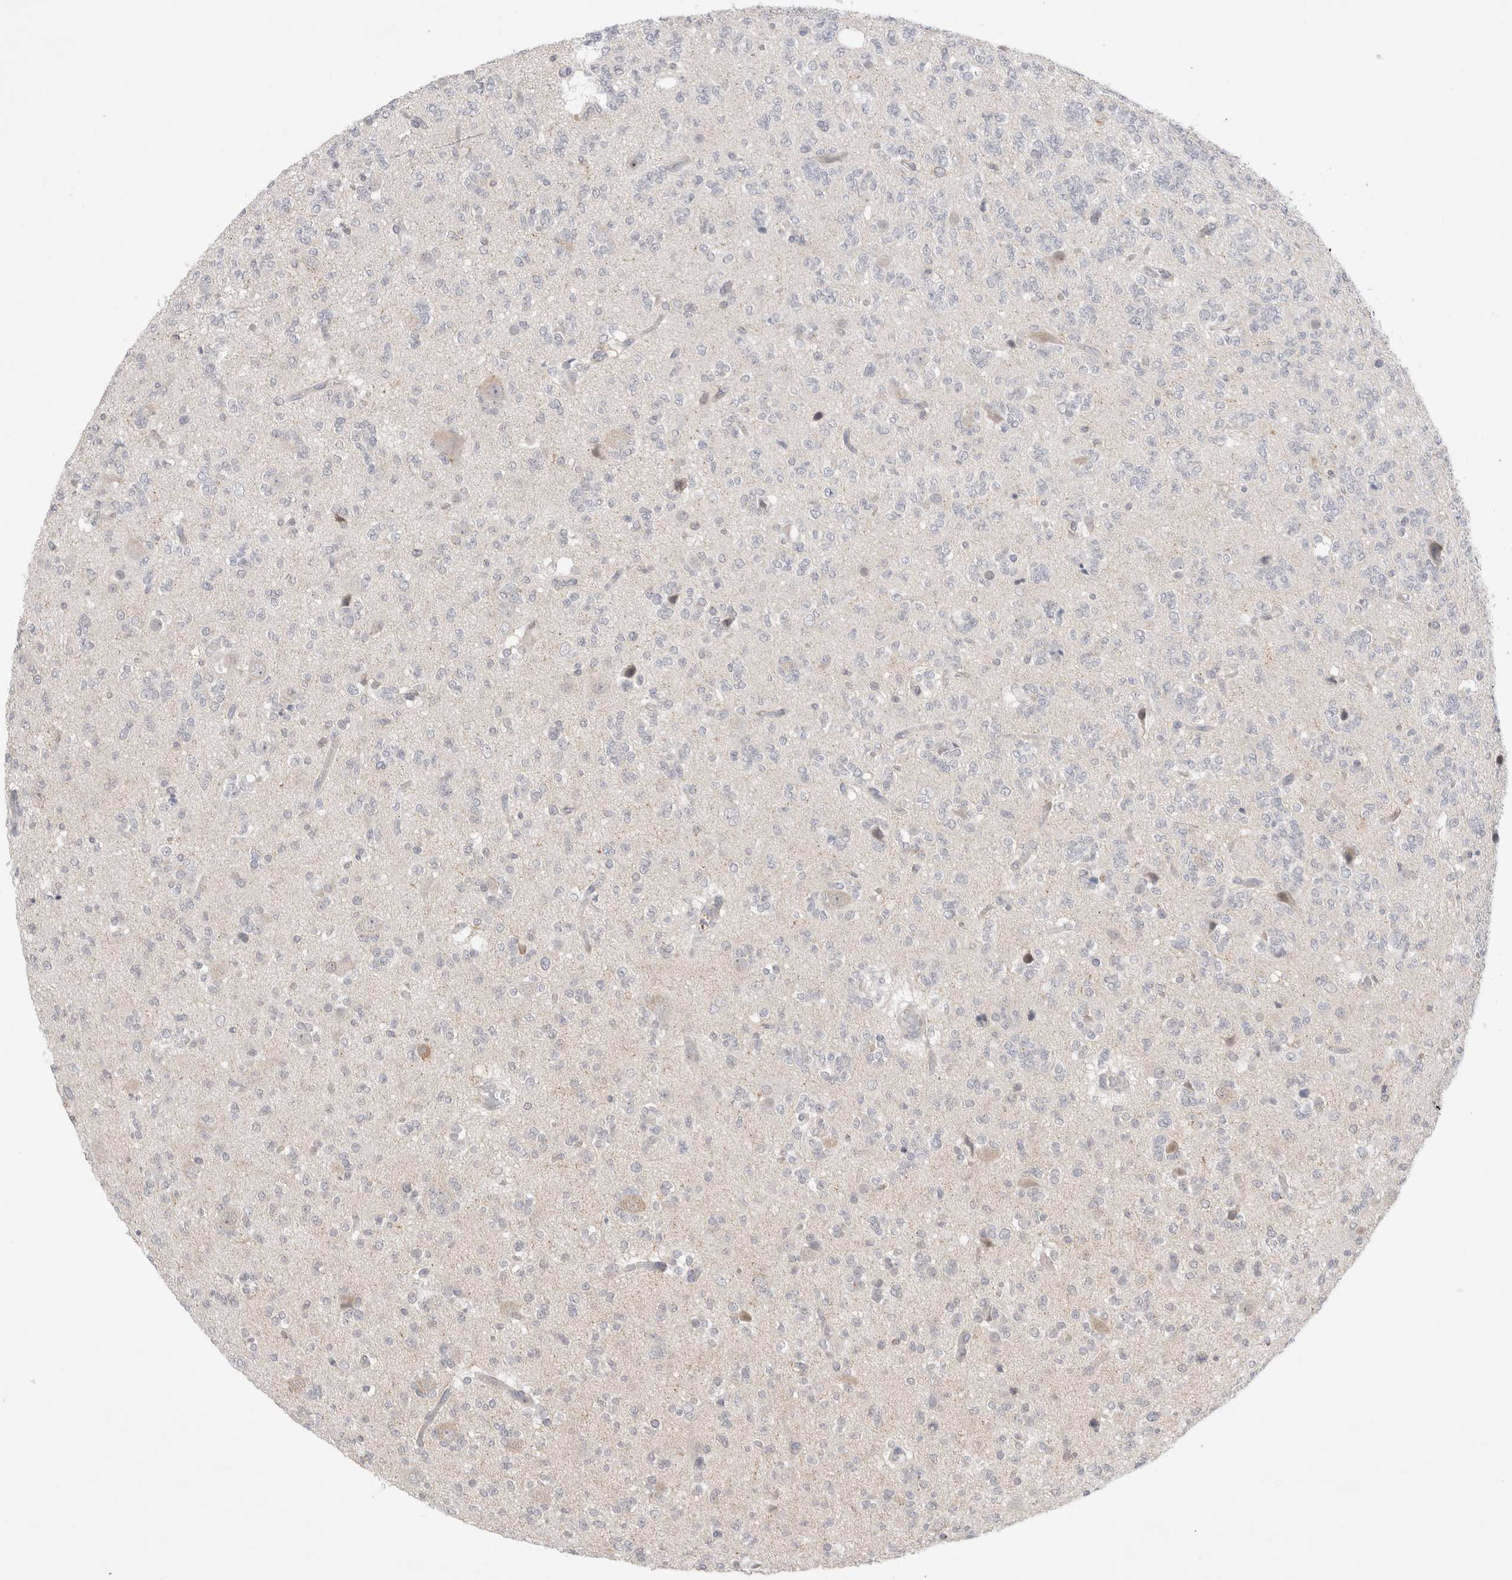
{"staining": {"intensity": "negative", "quantity": "none", "location": "none"}, "tissue": "glioma", "cell_type": "Tumor cells", "image_type": "cancer", "snomed": [{"axis": "morphology", "description": "Glioma, malignant, Low grade"}, {"axis": "topography", "description": "Brain"}], "caption": "This is an immunohistochemistry photomicrograph of human malignant glioma (low-grade). There is no expression in tumor cells.", "gene": "BICD2", "patient": {"sex": "male", "age": 38}}